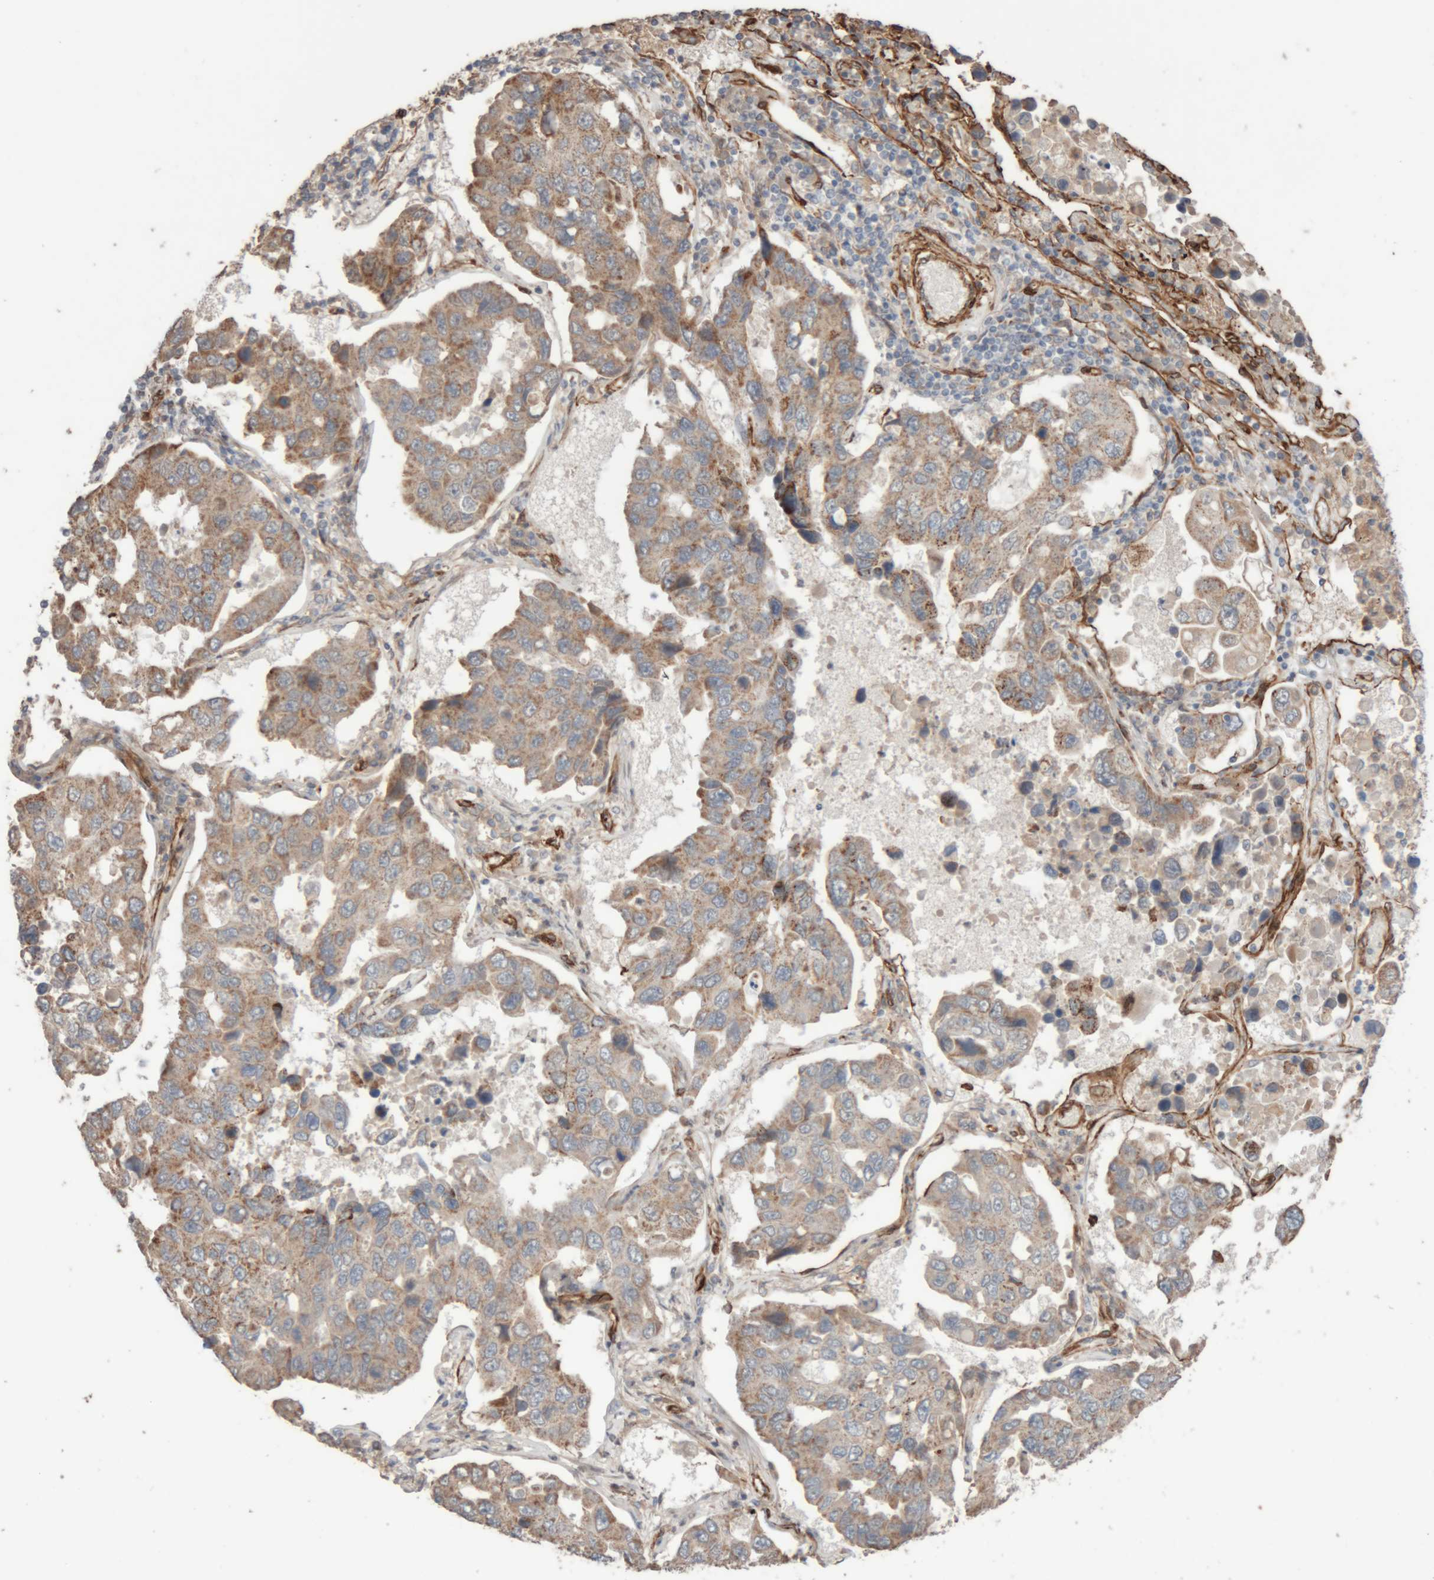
{"staining": {"intensity": "moderate", "quantity": "25%-75%", "location": "cytoplasmic/membranous"}, "tissue": "lung cancer", "cell_type": "Tumor cells", "image_type": "cancer", "snomed": [{"axis": "morphology", "description": "Adenocarcinoma, NOS"}, {"axis": "topography", "description": "Lung"}], "caption": "Tumor cells exhibit moderate cytoplasmic/membranous expression in approximately 25%-75% of cells in lung adenocarcinoma.", "gene": "RAB32", "patient": {"sex": "male", "age": 64}}